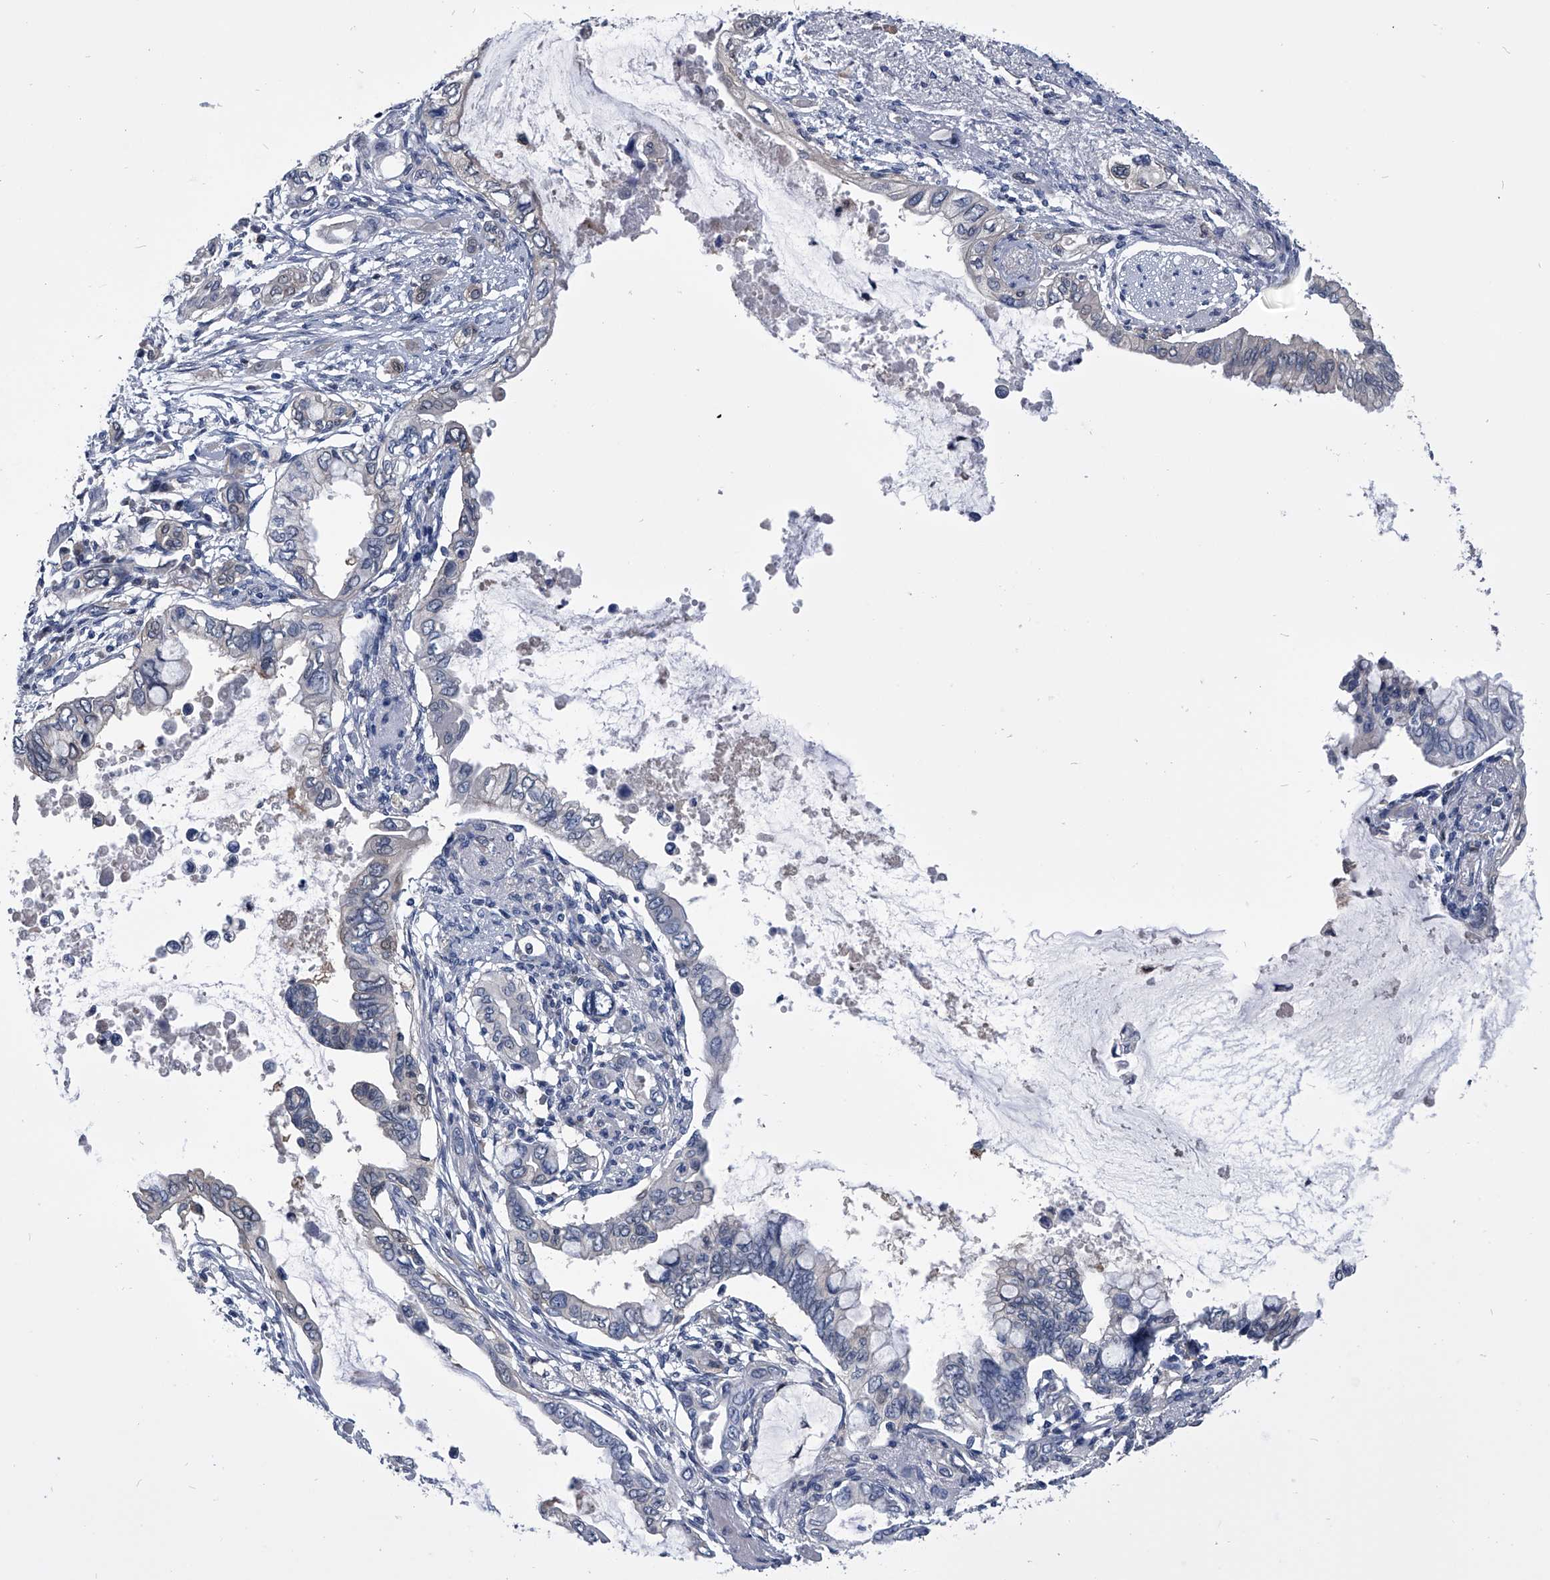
{"staining": {"intensity": "negative", "quantity": "none", "location": "none"}, "tissue": "pancreatic cancer", "cell_type": "Tumor cells", "image_type": "cancer", "snomed": [{"axis": "morphology", "description": "Adenocarcinoma, NOS"}, {"axis": "topography", "description": "Pancreas"}], "caption": "DAB immunohistochemical staining of pancreatic cancer (adenocarcinoma) displays no significant staining in tumor cells. (DAB immunohistochemistry (IHC) with hematoxylin counter stain).", "gene": "PDXK", "patient": {"sex": "female", "age": 60}}